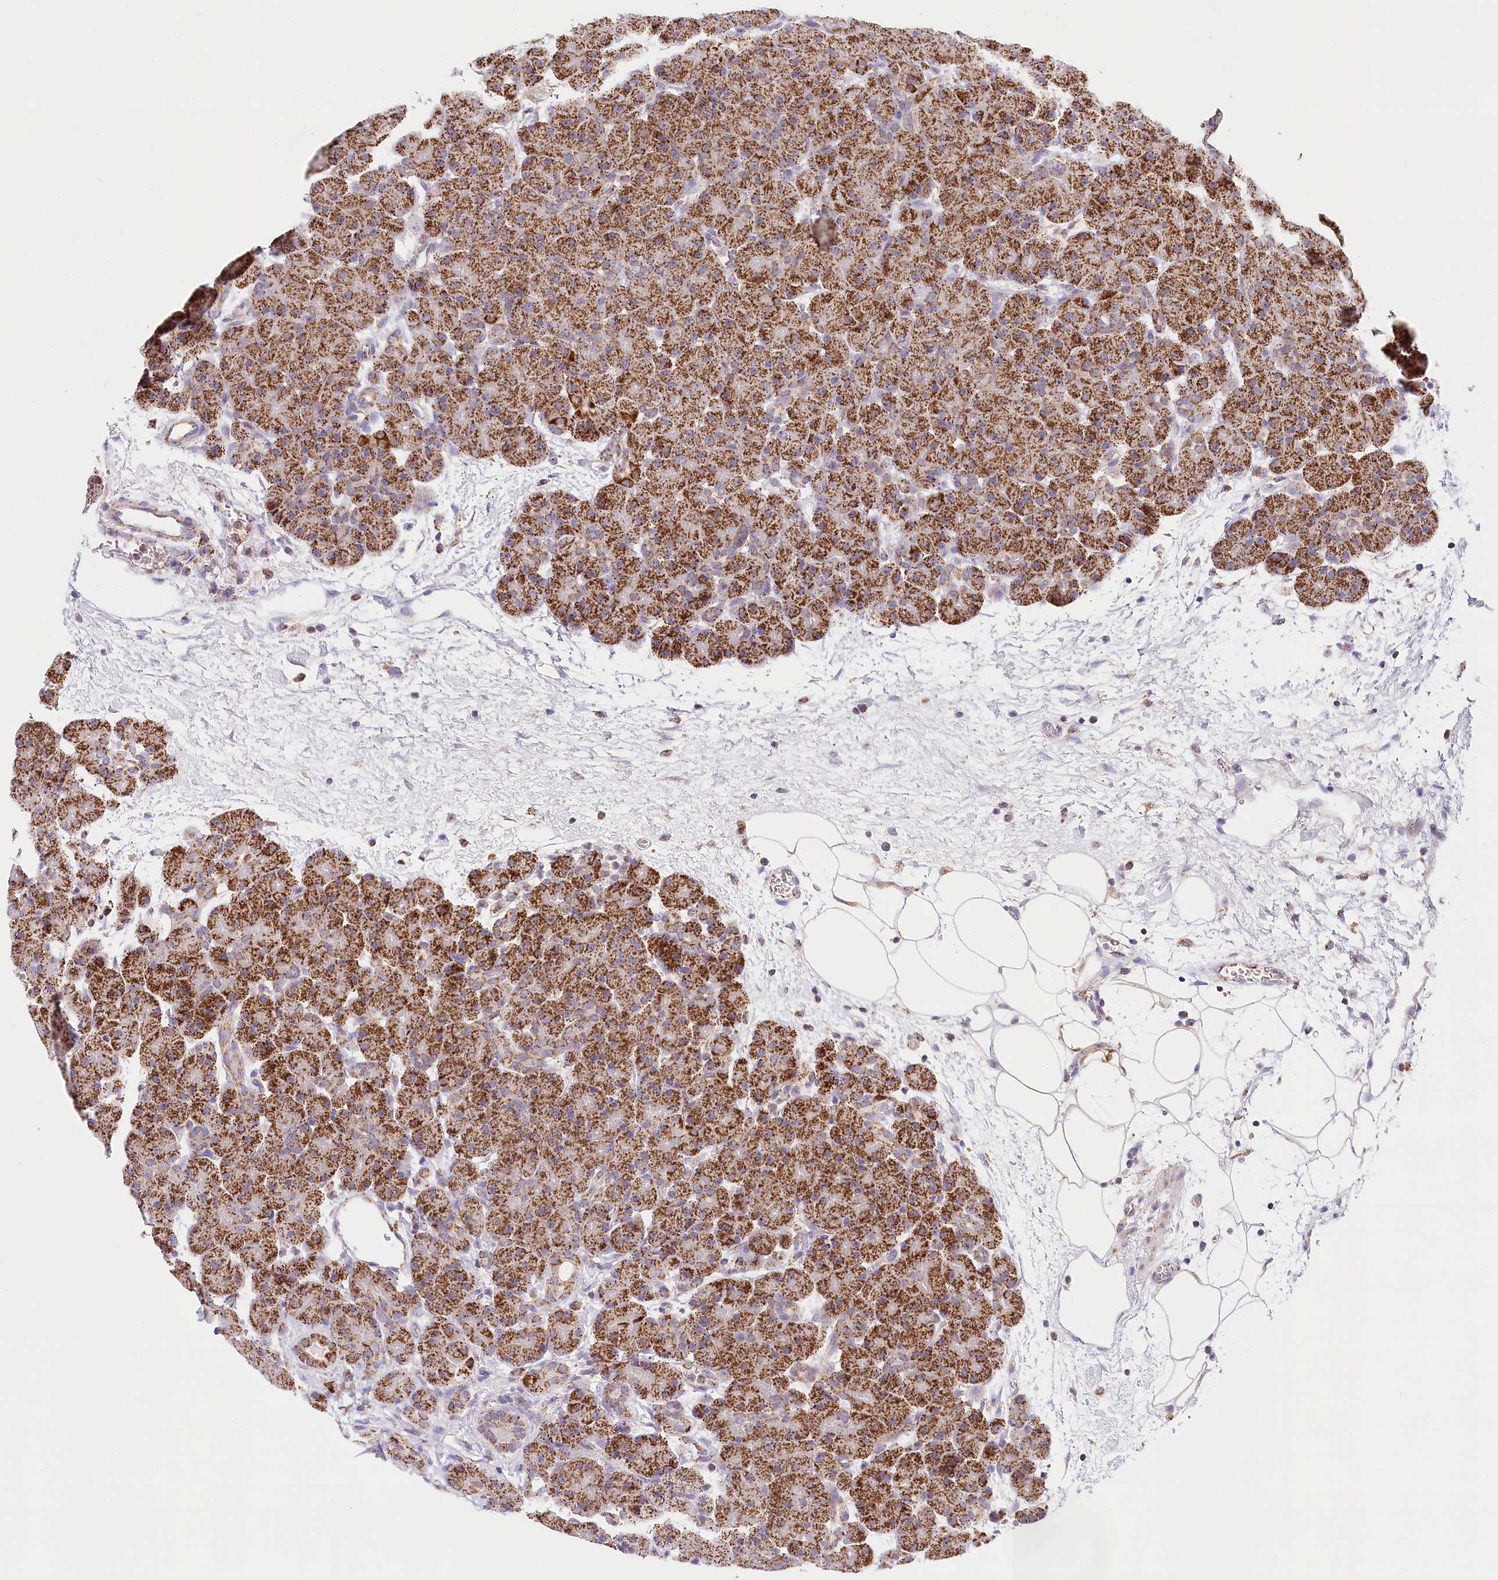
{"staining": {"intensity": "strong", "quantity": ">75%", "location": "cytoplasmic/membranous"}, "tissue": "pancreas", "cell_type": "Exocrine glandular cells", "image_type": "normal", "snomed": [{"axis": "morphology", "description": "Normal tissue, NOS"}, {"axis": "topography", "description": "Pancreas"}], "caption": "Immunohistochemistry (IHC) micrograph of normal pancreas: pancreas stained using immunohistochemistry demonstrates high levels of strong protein expression localized specifically in the cytoplasmic/membranous of exocrine glandular cells, appearing as a cytoplasmic/membranous brown color.", "gene": "LSS", "patient": {"sex": "male", "age": 66}}